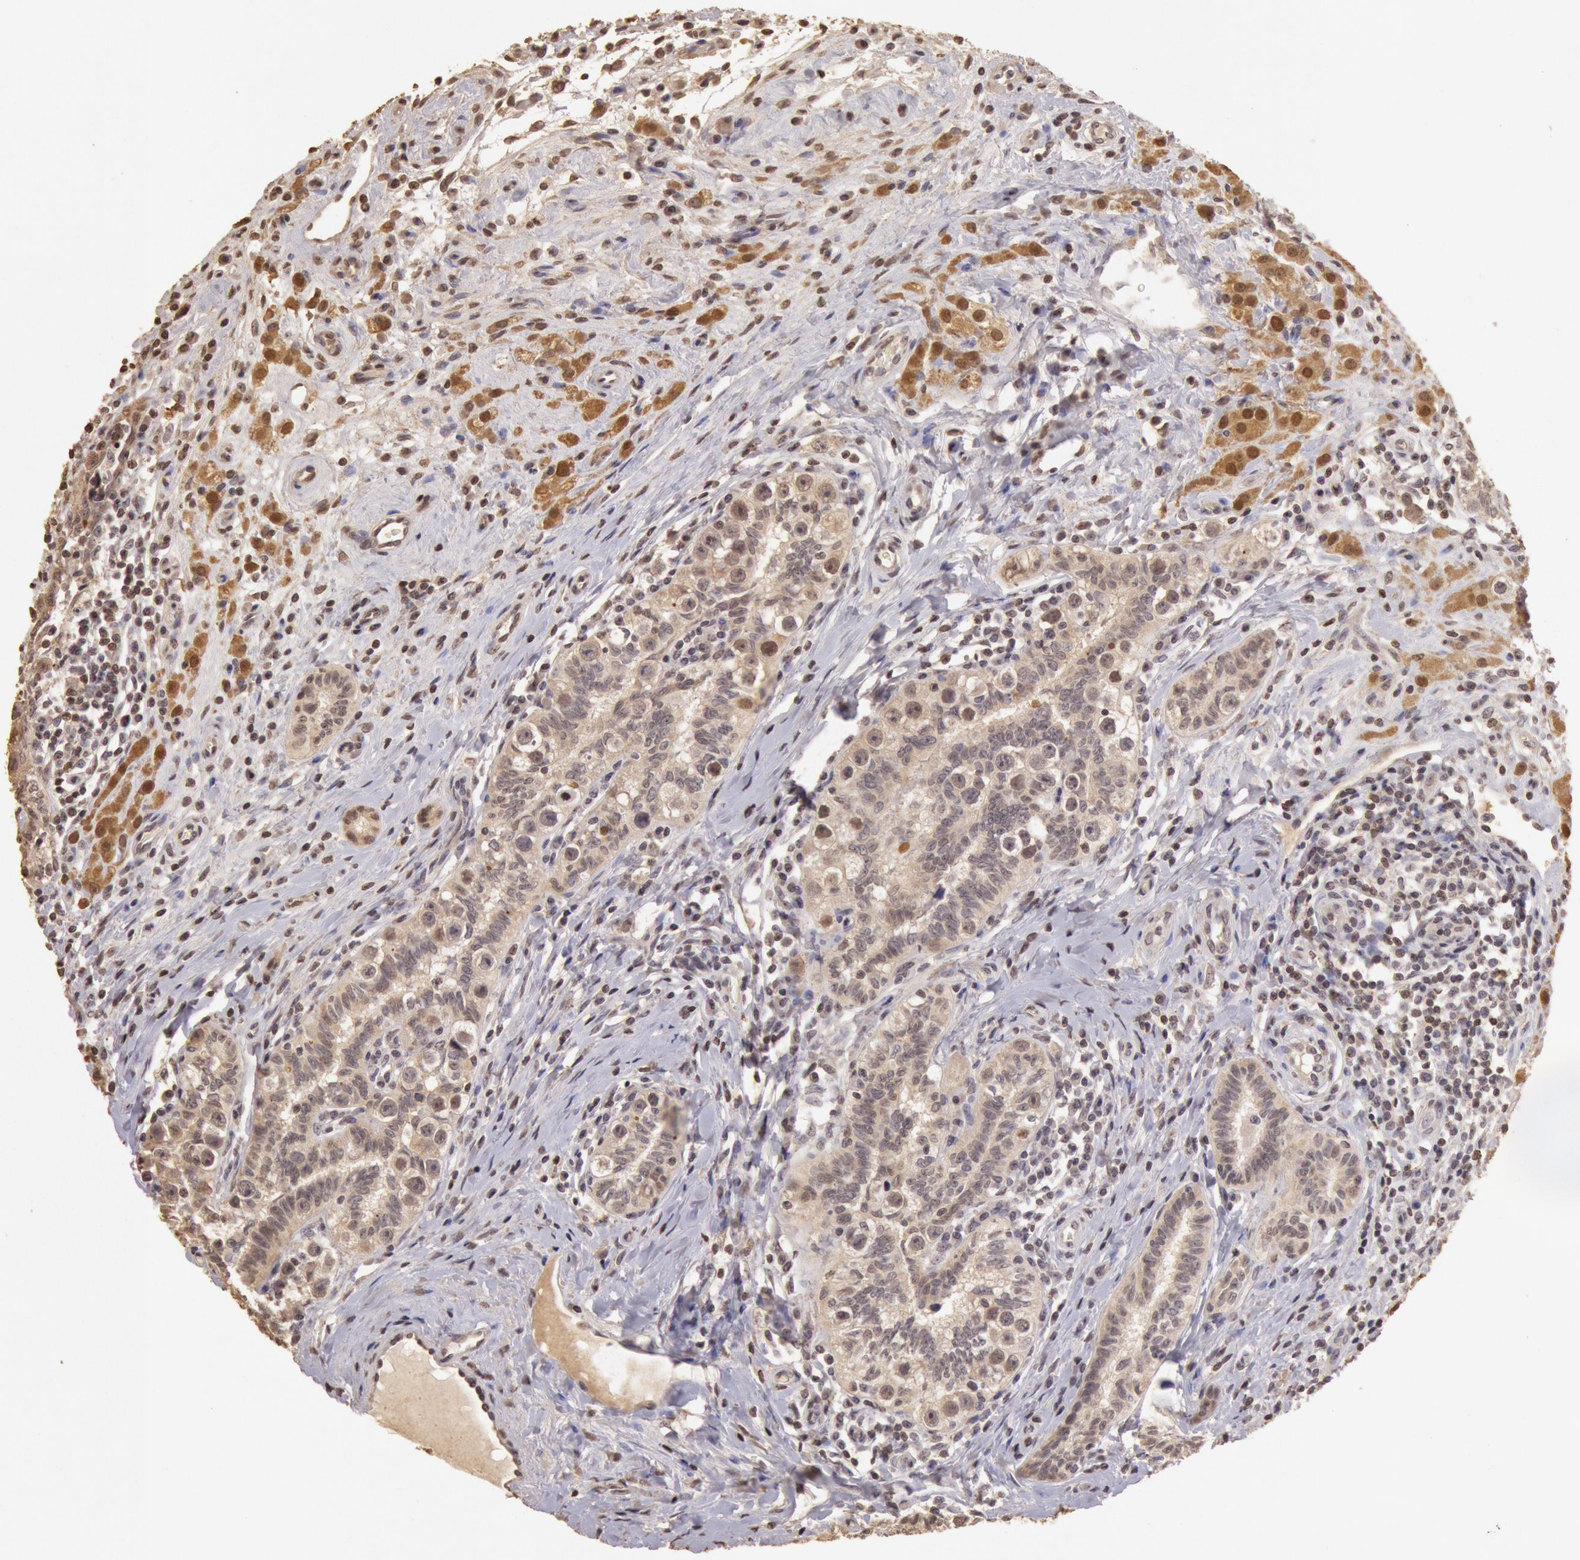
{"staining": {"intensity": "weak", "quantity": "25%-75%", "location": "cytoplasmic/membranous"}, "tissue": "testis cancer", "cell_type": "Tumor cells", "image_type": "cancer", "snomed": [{"axis": "morphology", "description": "Seminoma, NOS"}, {"axis": "topography", "description": "Testis"}], "caption": "A histopathology image showing weak cytoplasmic/membranous staining in approximately 25%-75% of tumor cells in testis seminoma, as visualized by brown immunohistochemical staining.", "gene": "SOD1", "patient": {"sex": "male", "age": 32}}